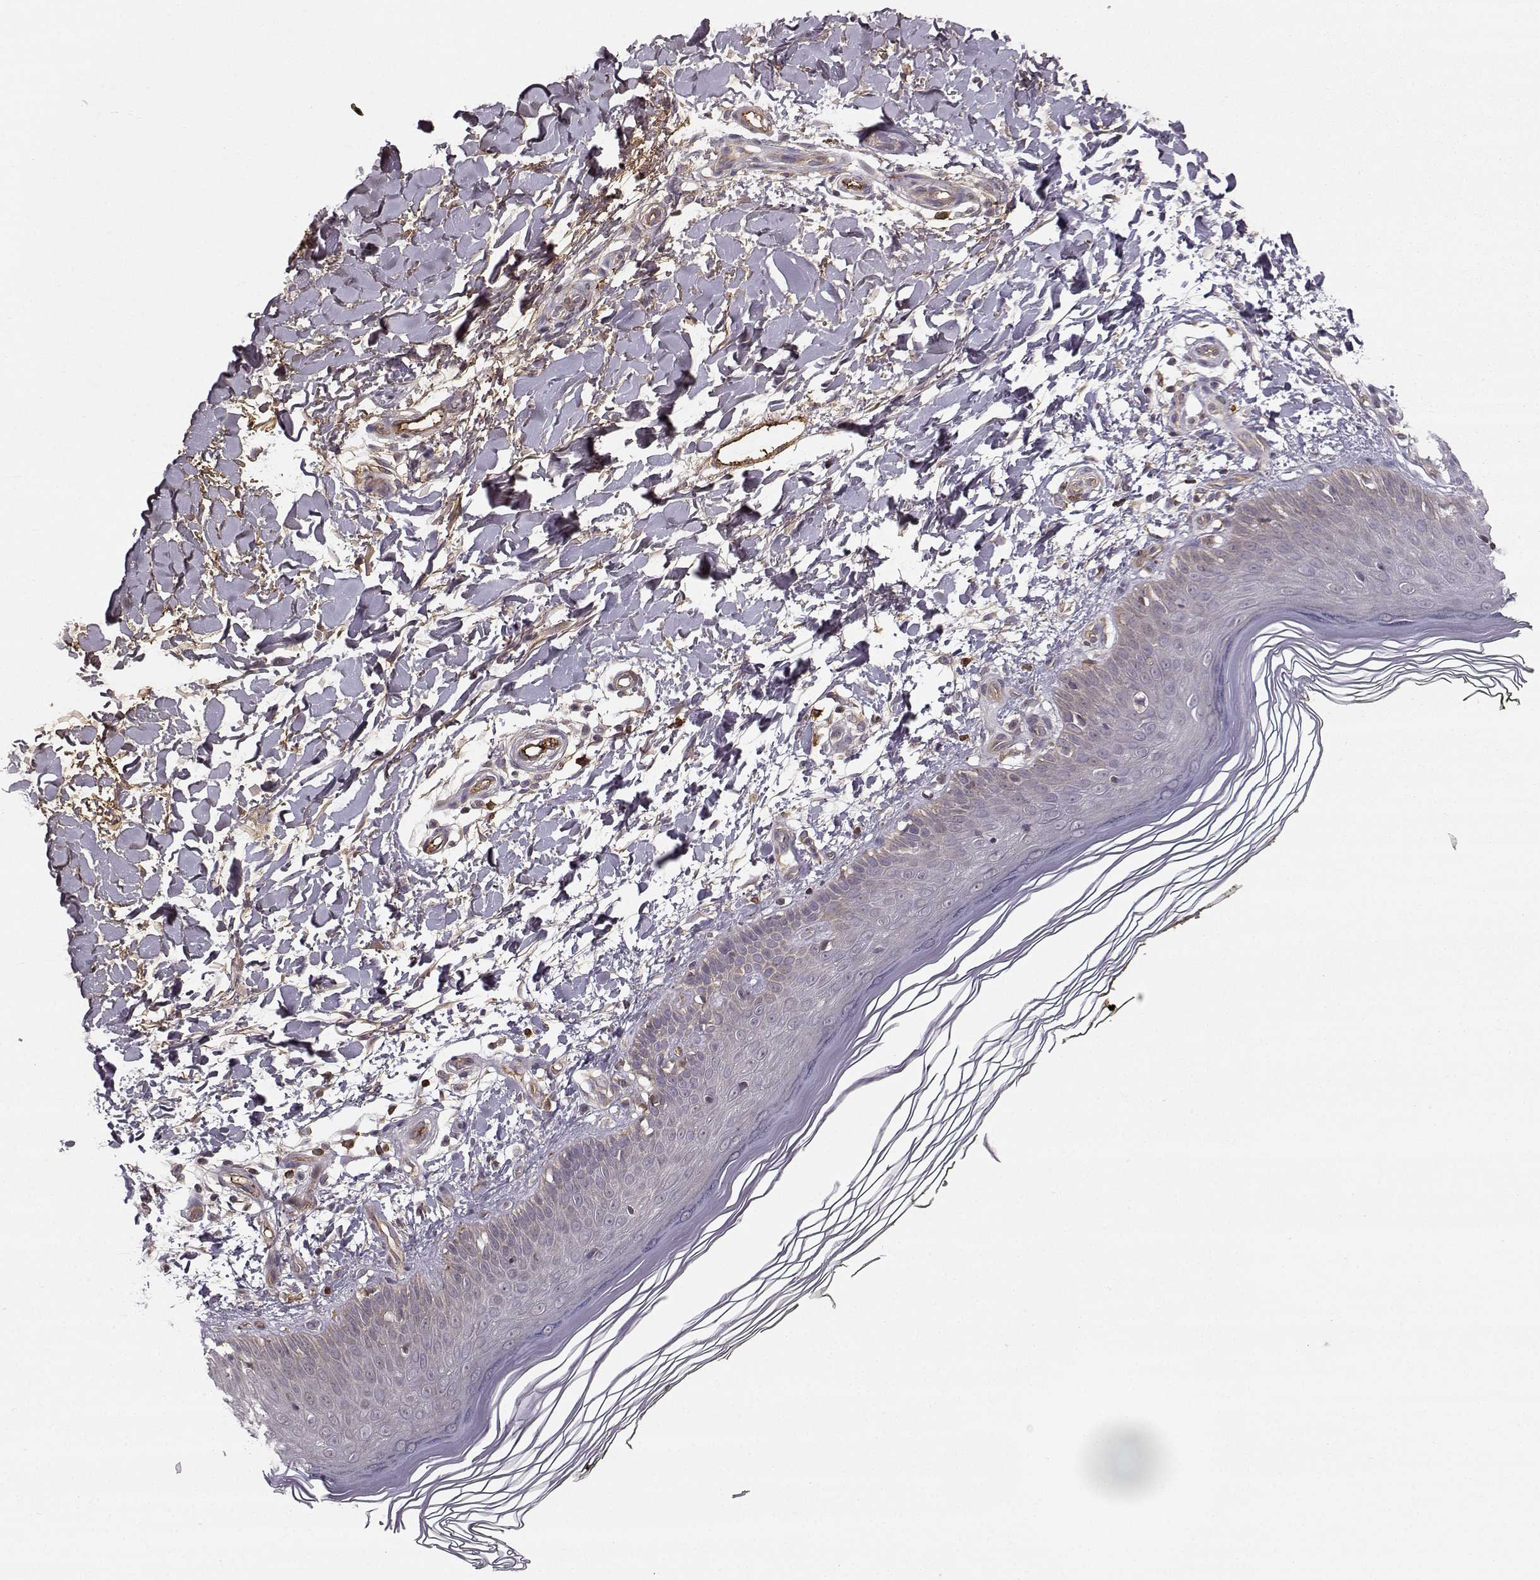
{"staining": {"intensity": "negative", "quantity": "none", "location": "none"}, "tissue": "skin", "cell_type": "Fibroblasts", "image_type": "normal", "snomed": [{"axis": "morphology", "description": "Normal tissue, NOS"}, {"axis": "topography", "description": "Skin"}], "caption": "DAB immunohistochemical staining of normal human skin reveals no significant expression in fibroblasts.", "gene": "WNT6", "patient": {"sex": "female", "age": 62}}